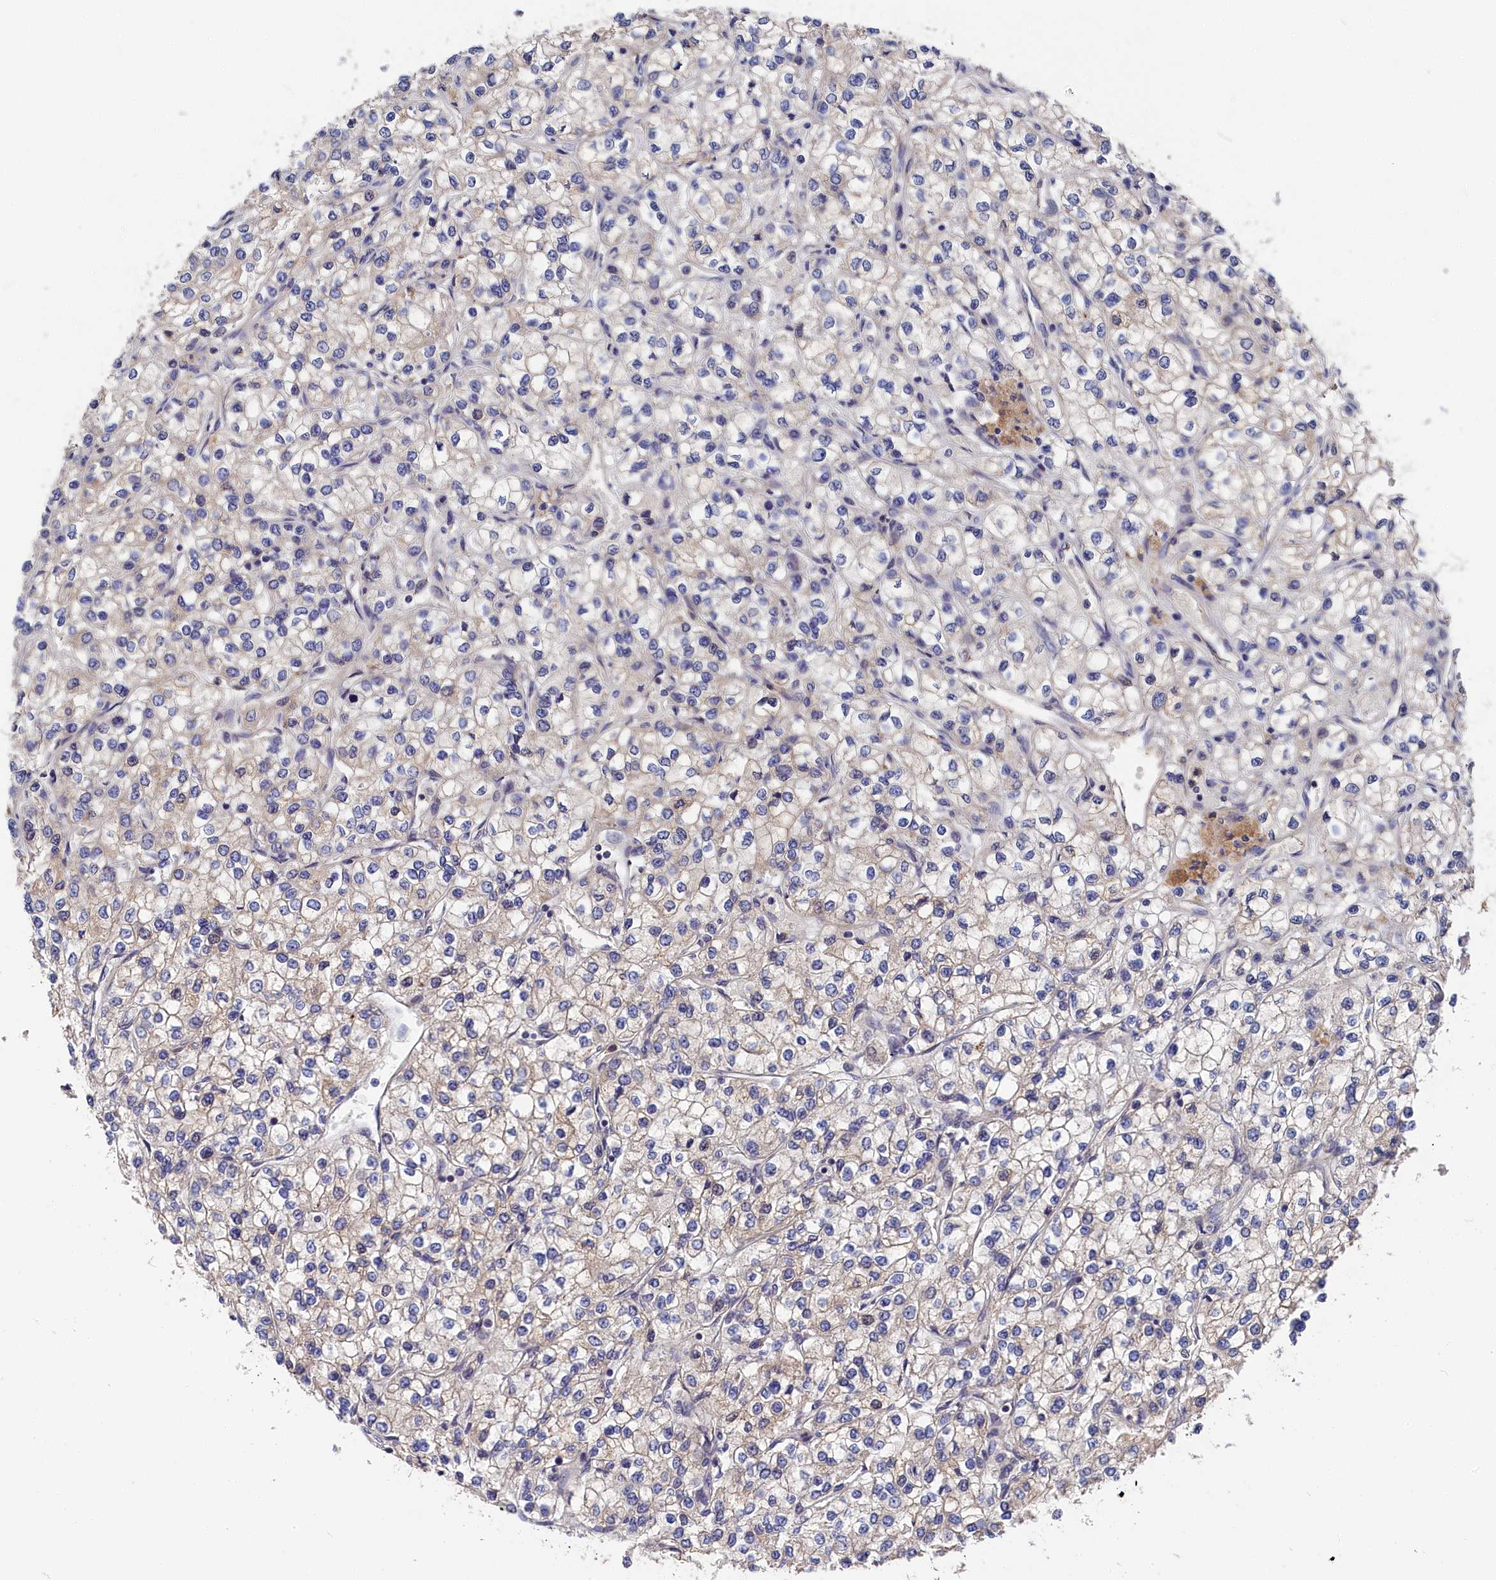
{"staining": {"intensity": "negative", "quantity": "none", "location": "none"}, "tissue": "renal cancer", "cell_type": "Tumor cells", "image_type": "cancer", "snomed": [{"axis": "morphology", "description": "Adenocarcinoma, NOS"}, {"axis": "topography", "description": "Kidney"}], "caption": "Tumor cells are negative for protein expression in human renal cancer (adenocarcinoma).", "gene": "CYB5D2", "patient": {"sex": "male", "age": 80}}